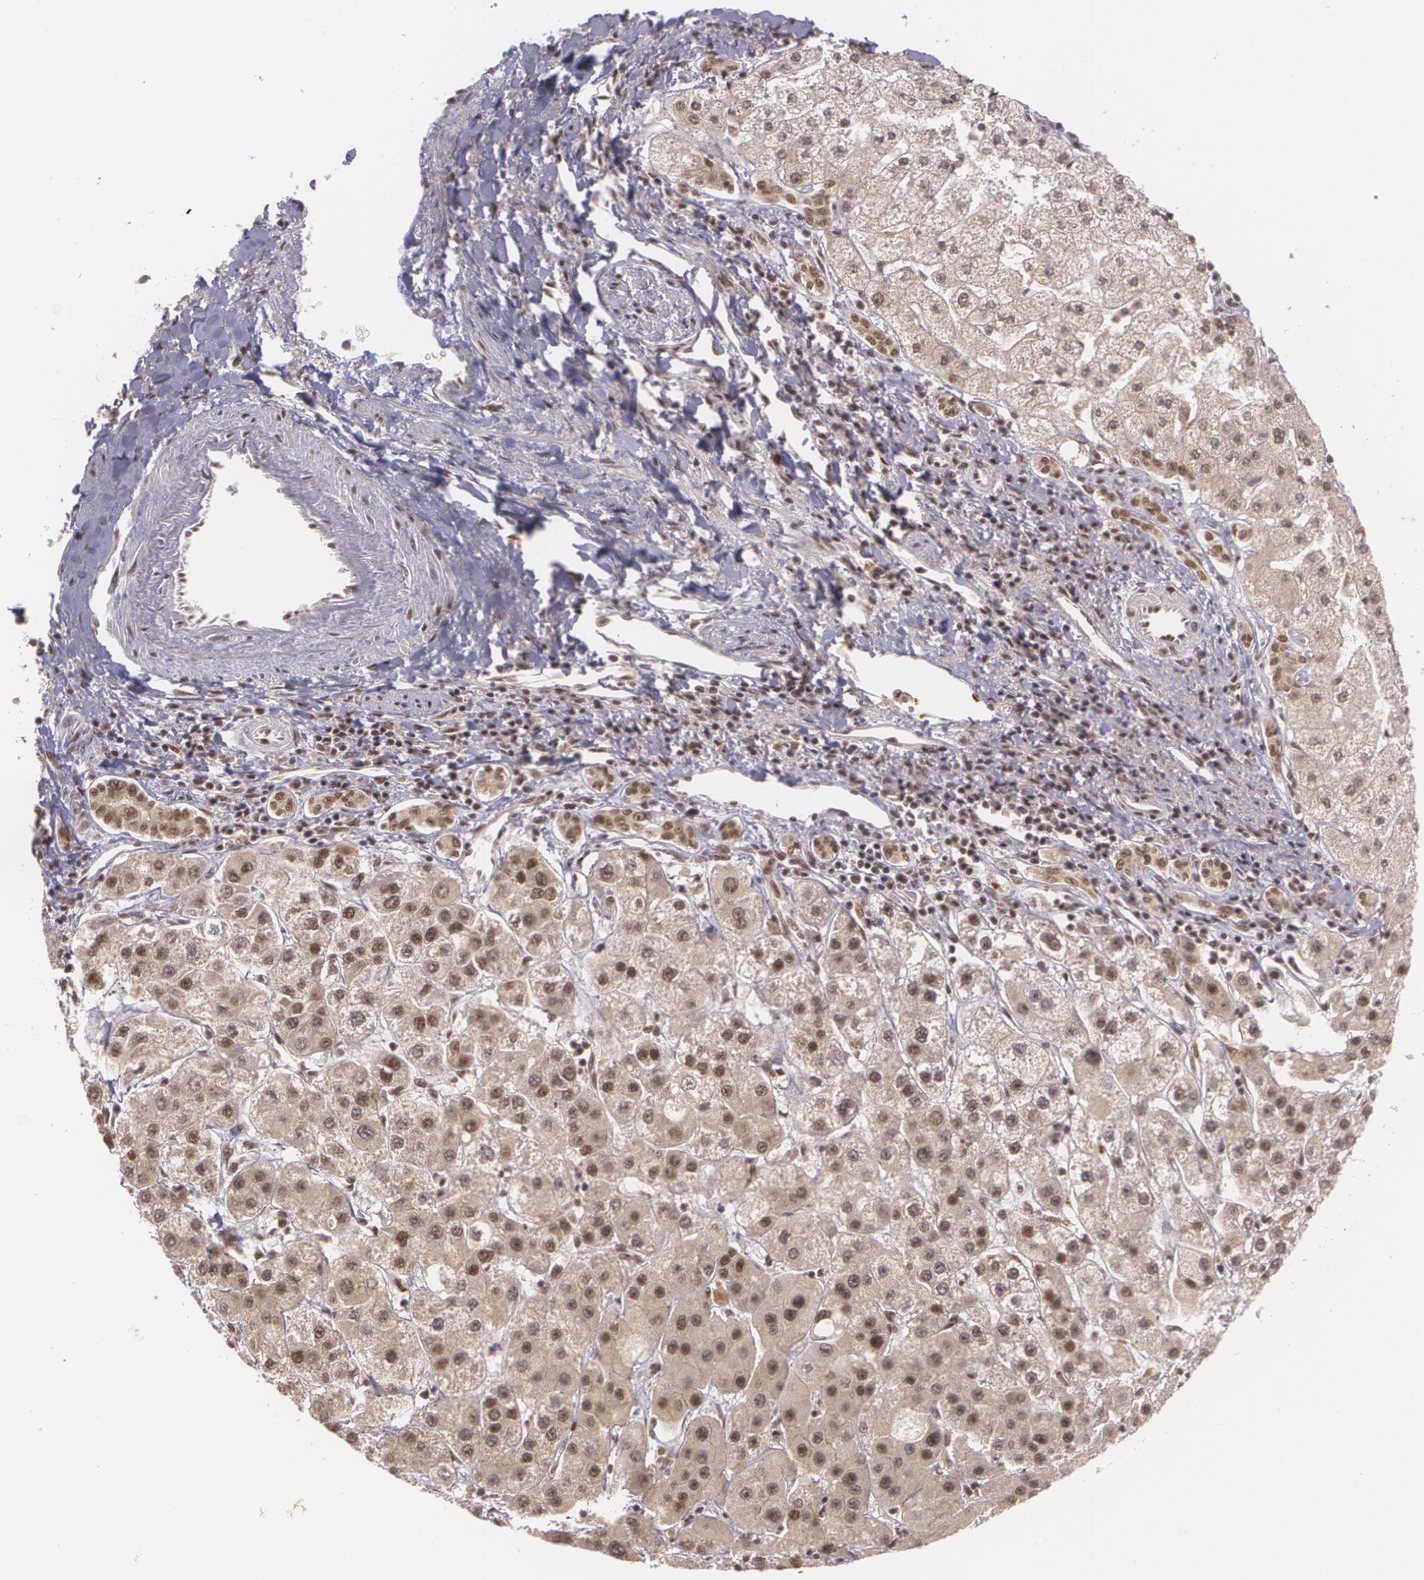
{"staining": {"intensity": "moderate", "quantity": "25%-75%", "location": "cytoplasmic/membranous,nuclear"}, "tissue": "liver cancer", "cell_type": "Tumor cells", "image_type": "cancer", "snomed": [{"axis": "morphology", "description": "Carcinoma, Hepatocellular, NOS"}, {"axis": "topography", "description": "Liver"}], "caption": "Protein staining of hepatocellular carcinoma (liver) tissue displays moderate cytoplasmic/membranous and nuclear expression in about 25%-75% of tumor cells.", "gene": "RXRB", "patient": {"sex": "female", "age": 85}}